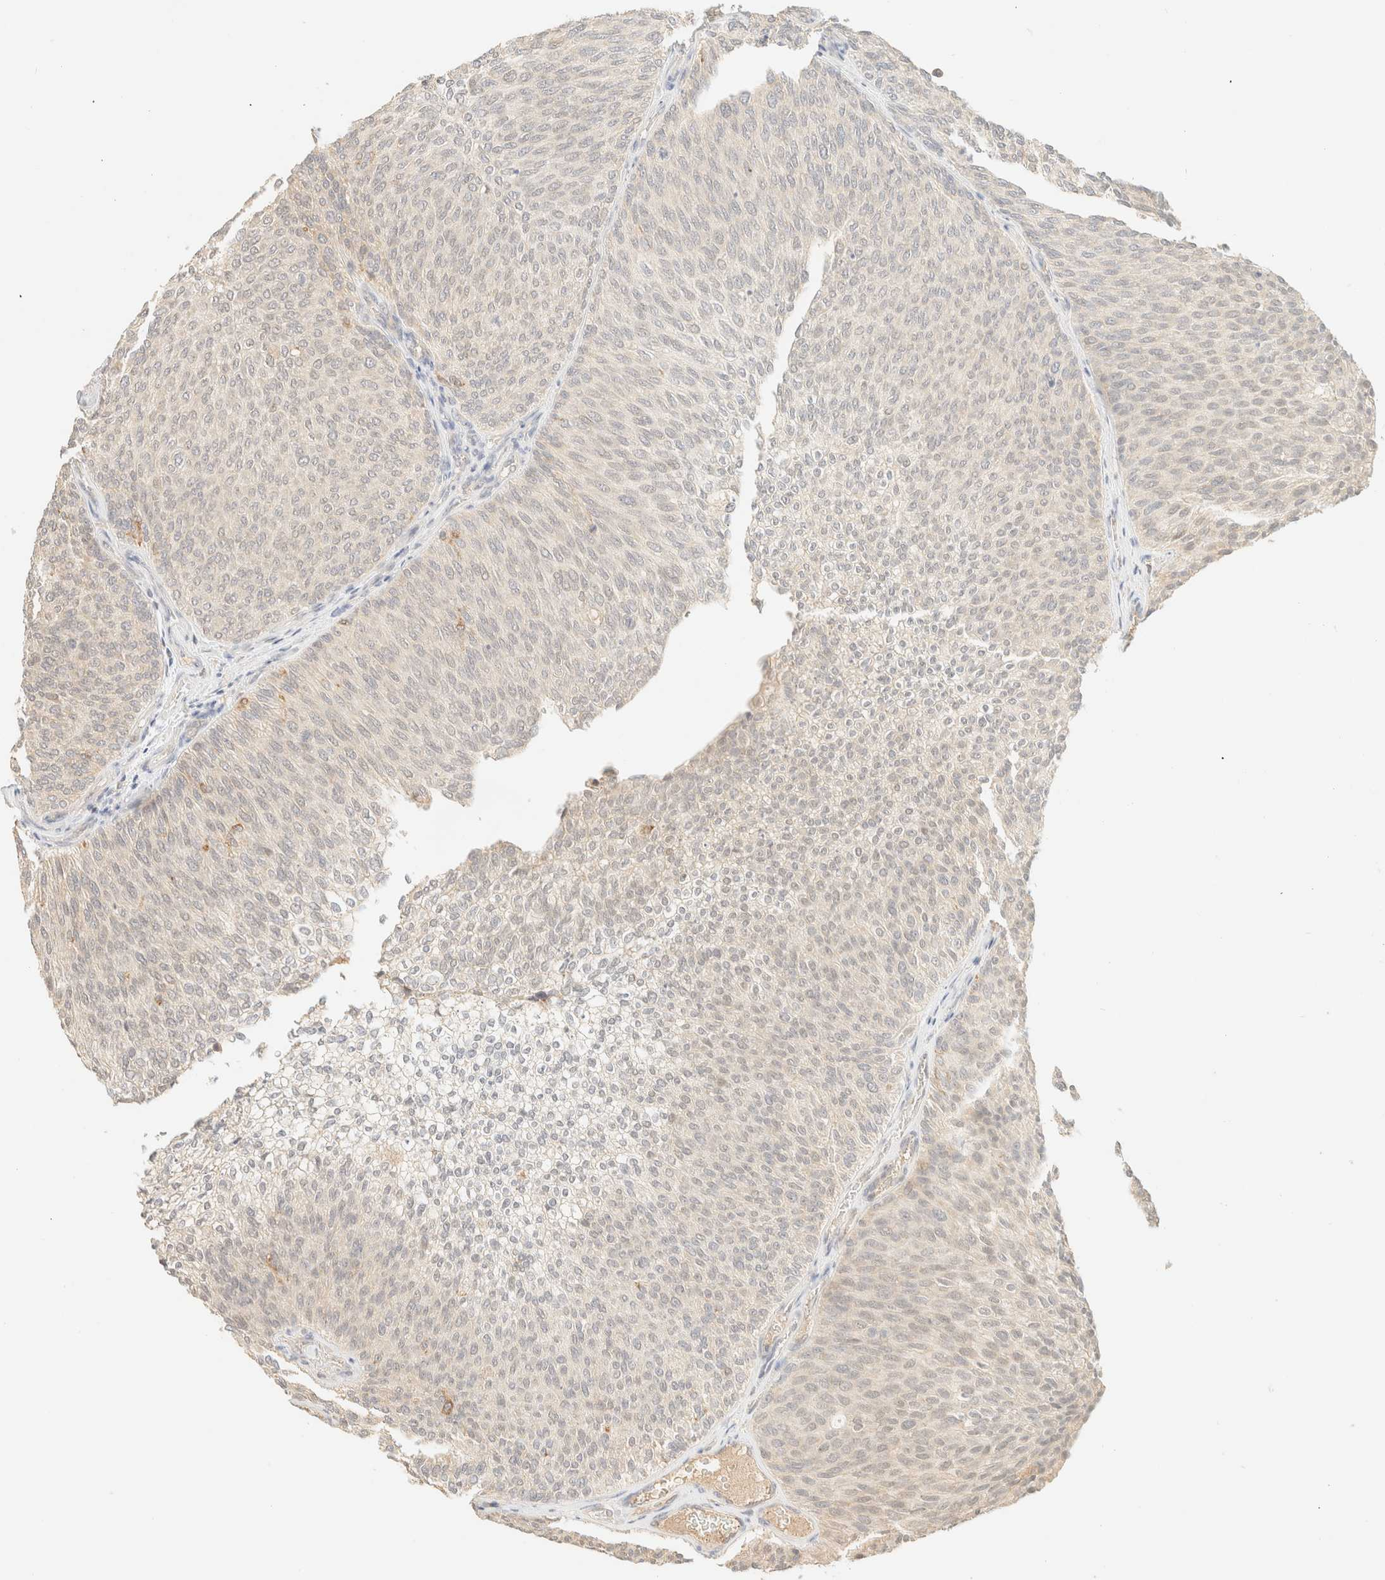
{"staining": {"intensity": "negative", "quantity": "none", "location": "none"}, "tissue": "urothelial cancer", "cell_type": "Tumor cells", "image_type": "cancer", "snomed": [{"axis": "morphology", "description": "Urothelial carcinoma, Low grade"}, {"axis": "topography", "description": "Urinary bladder"}], "caption": "This is an IHC micrograph of human low-grade urothelial carcinoma. There is no staining in tumor cells.", "gene": "TIMD4", "patient": {"sex": "female", "age": 79}}